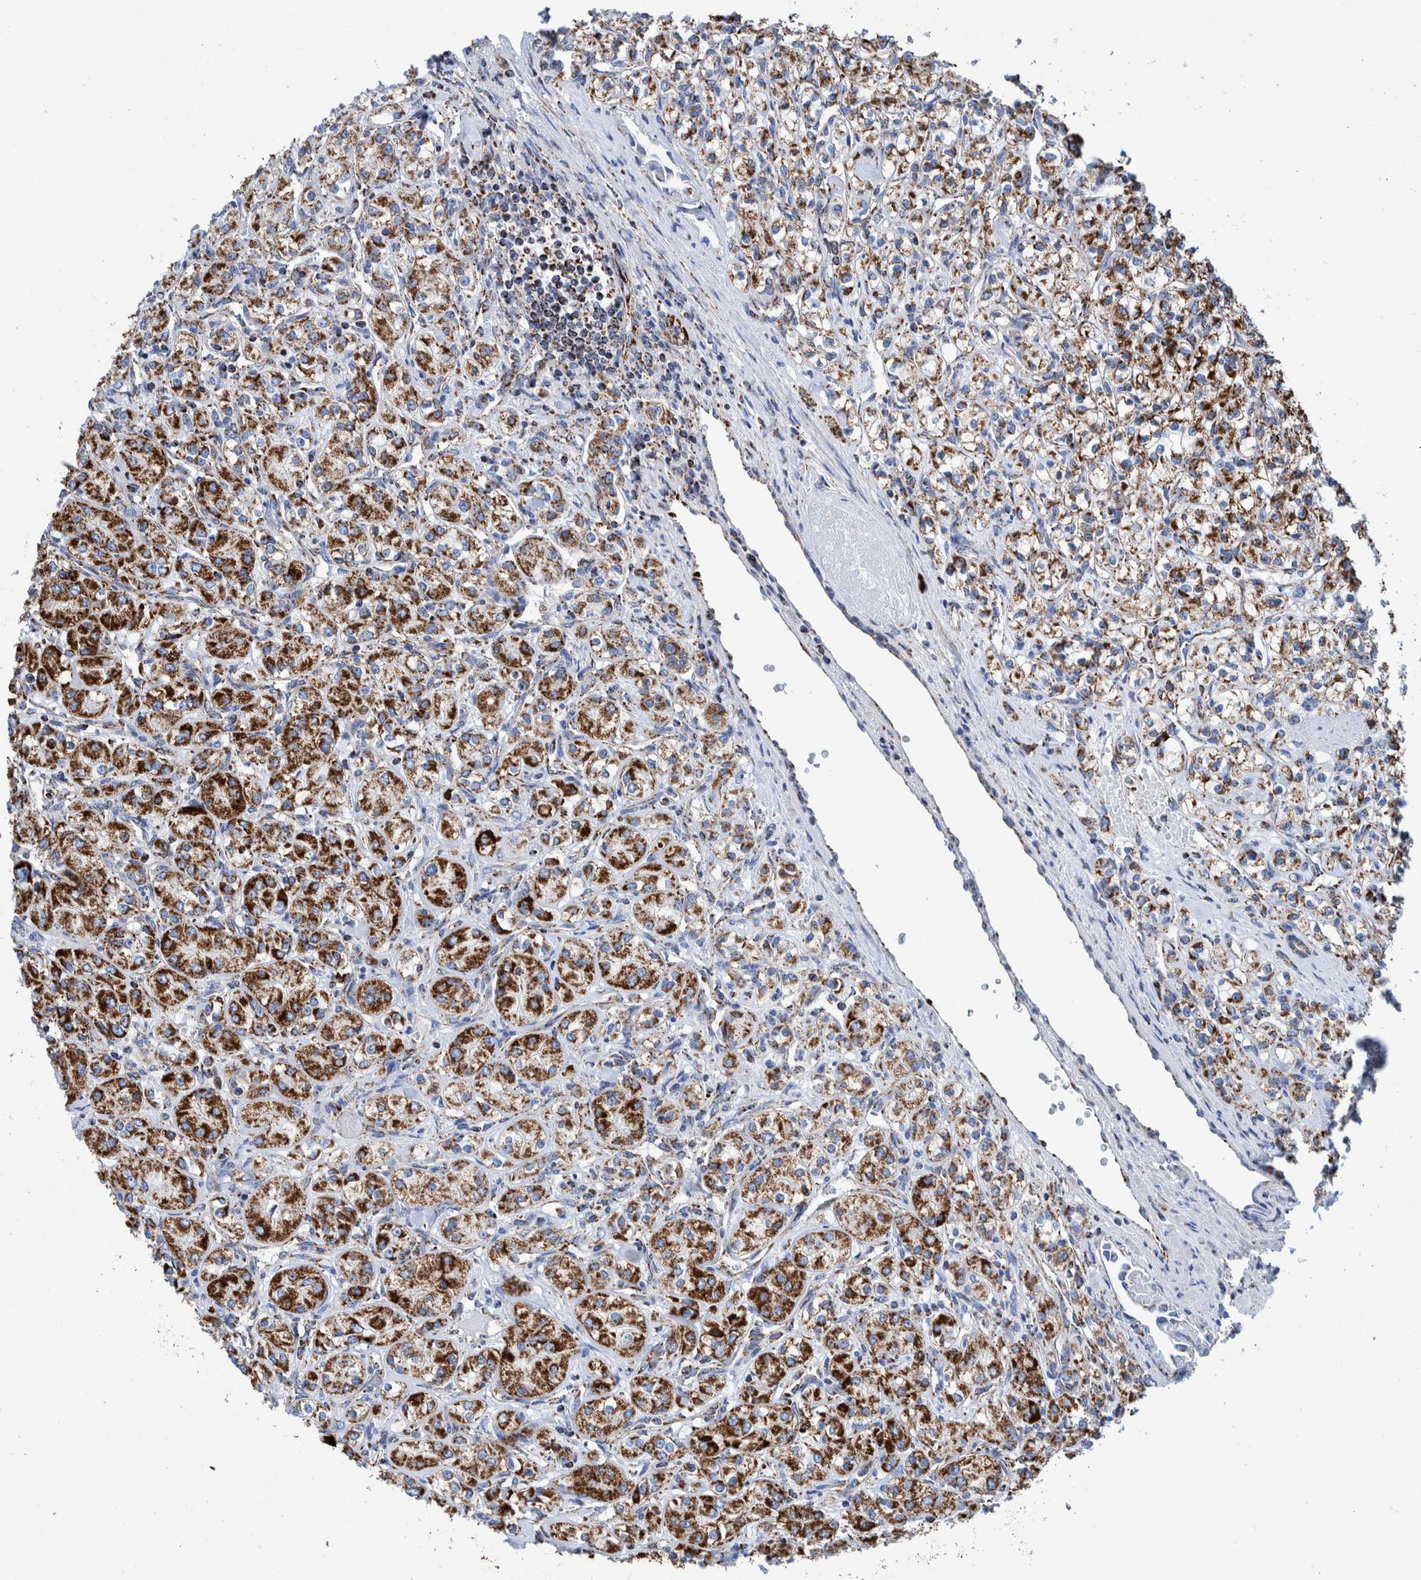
{"staining": {"intensity": "strong", "quantity": ">75%", "location": "cytoplasmic/membranous"}, "tissue": "renal cancer", "cell_type": "Tumor cells", "image_type": "cancer", "snomed": [{"axis": "morphology", "description": "Adenocarcinoma, NOS"}, {"axis": "topography", "description": "Kidney"}], "caption": "Immunohistochemical staining of renal adenocarcinoma reveals high levels of strong cytoplasmic/membranous protein expression in approximately >75% of tumor cells. (IHC, brightfield microscopy, high magnification).", "gene": "DECR1", "patient": {"sex": "male", "age": 77}}